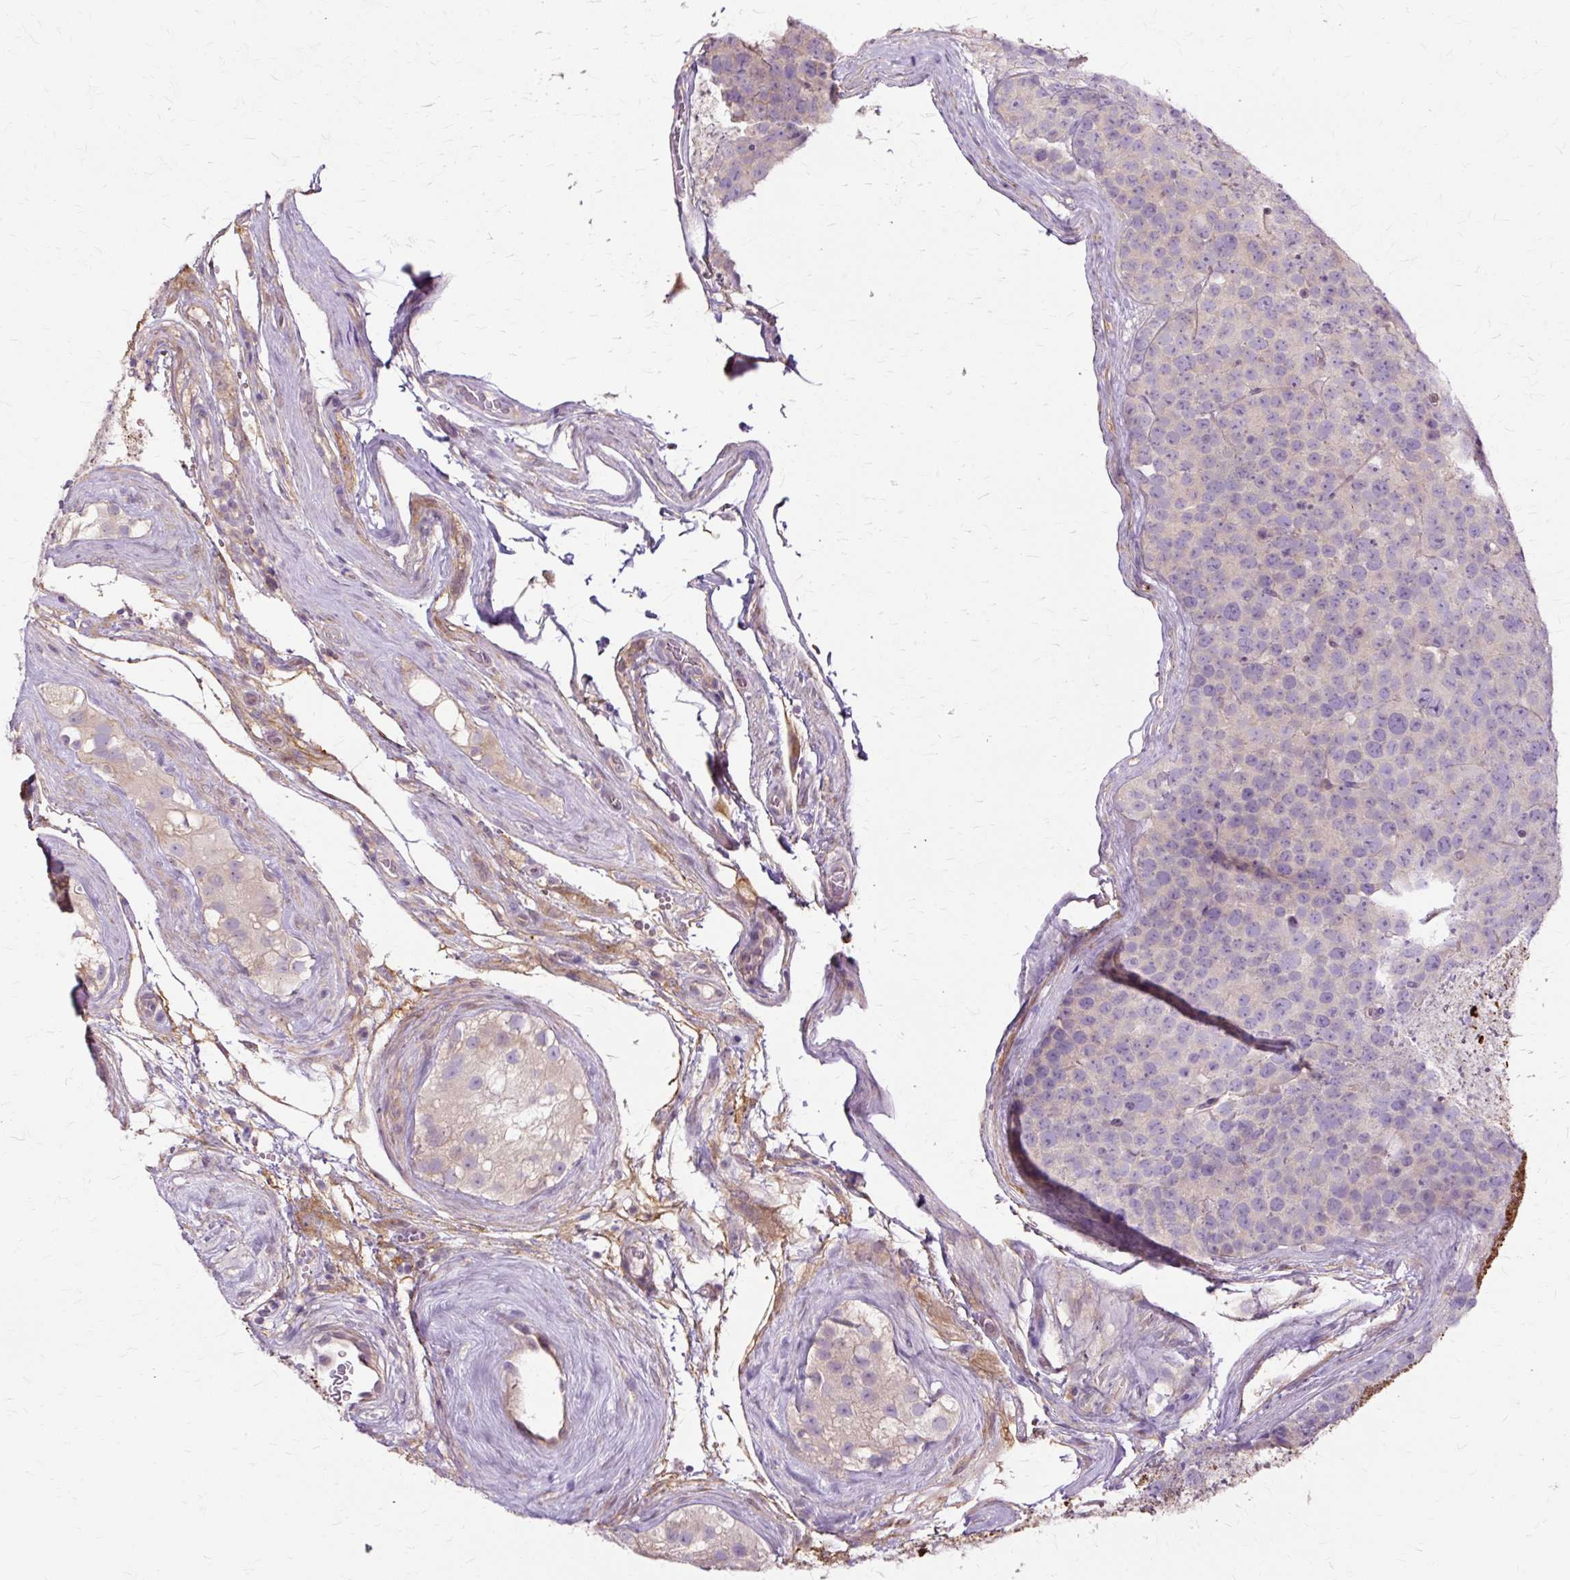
{"staining": {"intensity": "negative", "quantity": "none", "location": "none"}, "tissue": "testis cancer", "cell_type": "Tumor cells", "image_type": "cancer", "snomed": [{"axis": "morphology", "description": "Seminoma, NOS"}, {"axis": "topography", "description": "Testis"}], "caption": "This micrograph is of testis seminoma stained with IHC to label a protein in brown with the nuclei are counter-stained blue. There is no expression in tumor cells.", "gene": "TSPAN8", "patient": {"sex": "male", "age": 71}}